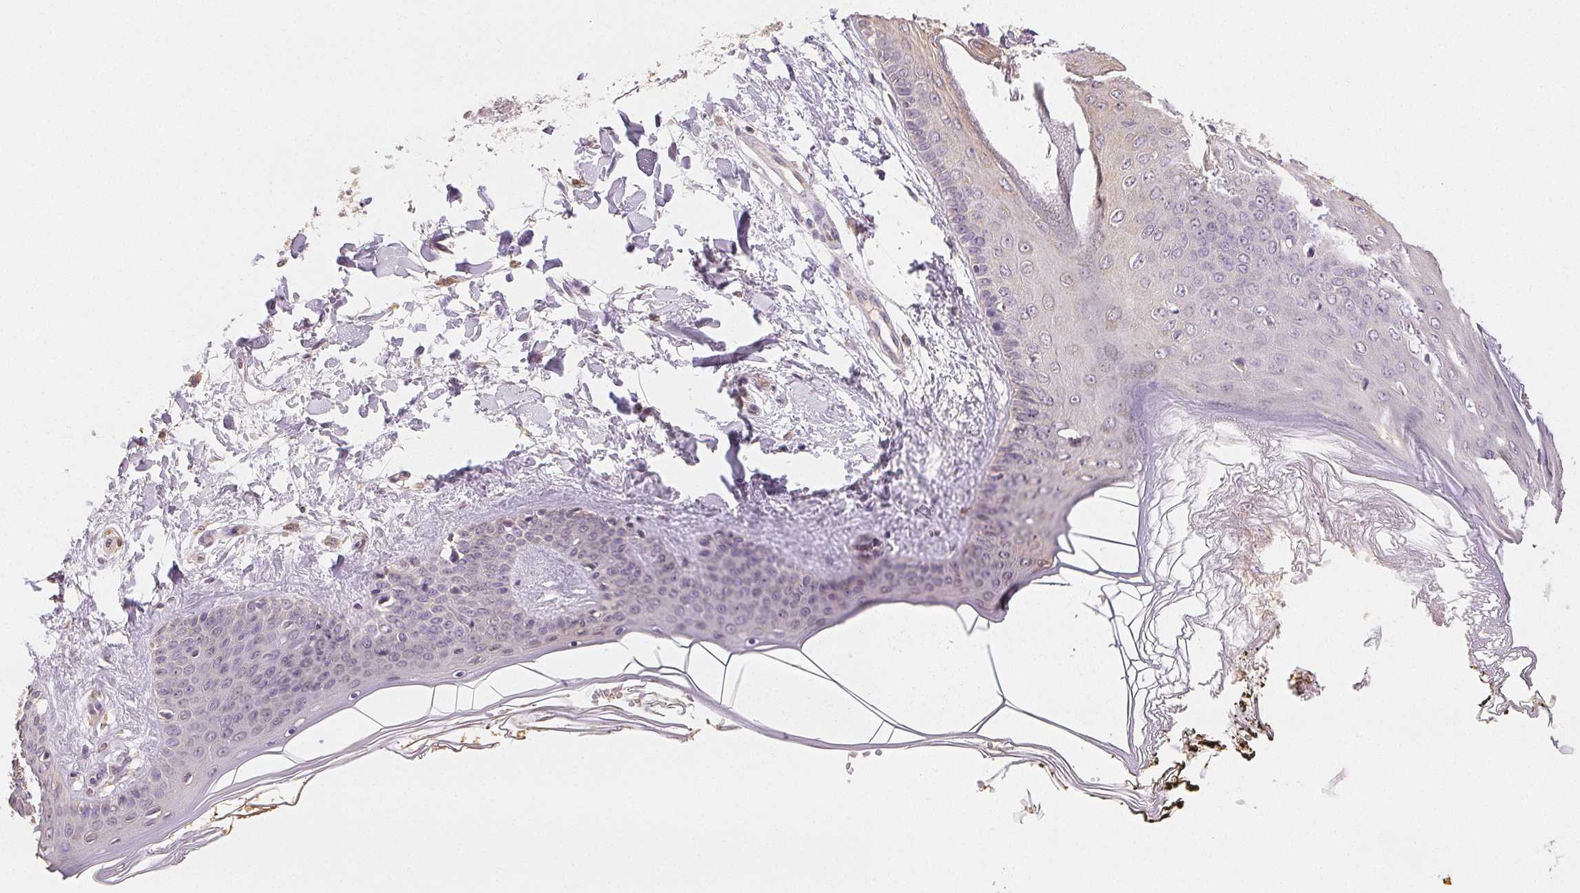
{"staining": {"intensity": "negative", "quantity": "none", "location": "none"}, "tissue": "skin", "cell_type": "Fibroblasts", "image_type": "normal", "snomed": [{"axis": "morphology", "description": "Normal tissue, NOS"}, {"axis": "topography", "description": "Skin"}], "caption": "This is an immunohistochemistry (IHC) histopathology image of normal human skin. There is no expression in fibroblasts.", "gene": "SEZ6L2", "patient": {"sex": "female", "age": 34}}